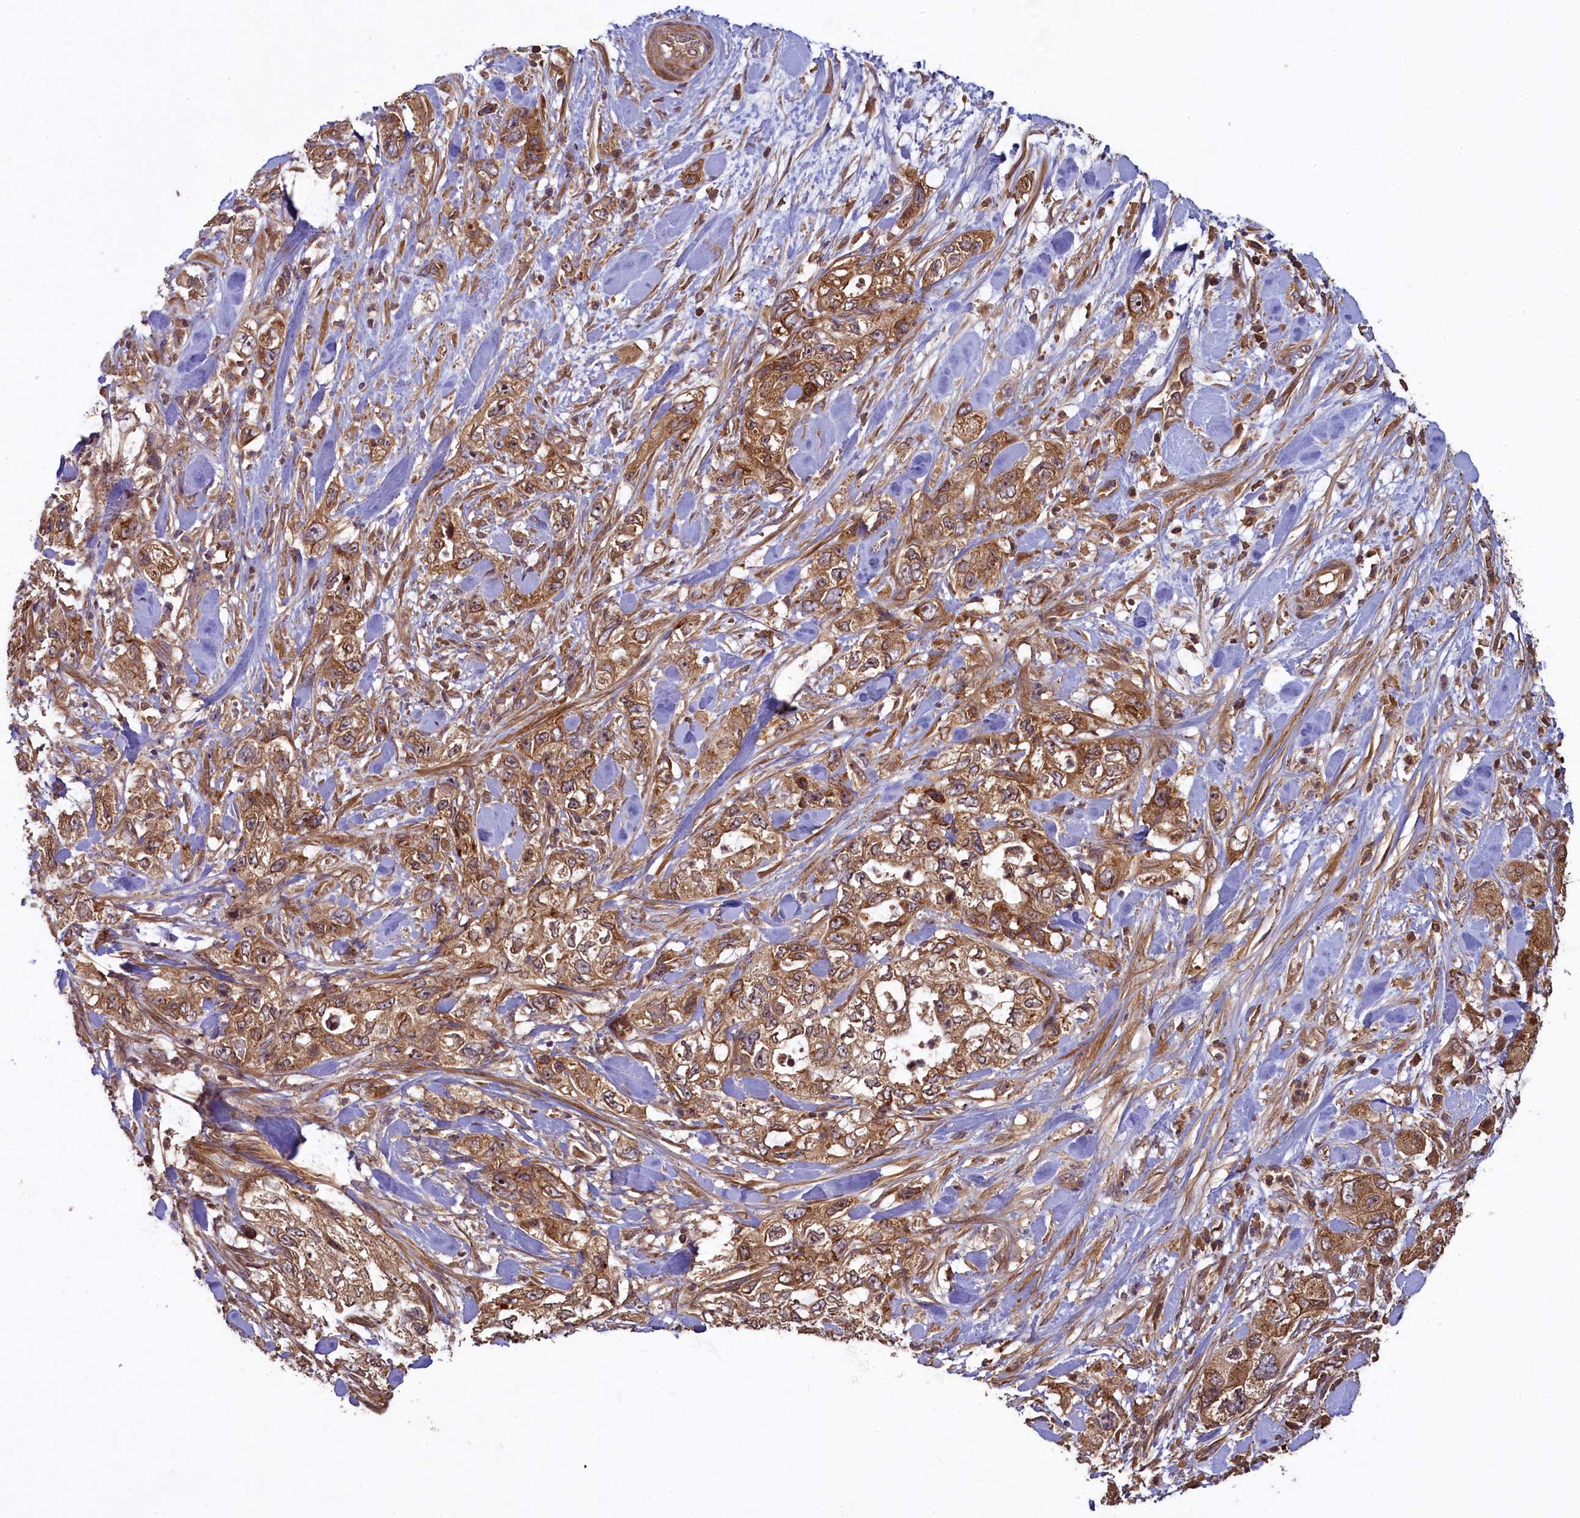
{"staining": {"intensity": "moderate", "quantity": ">75%", "location": "cytoplasmic/membranous"}, "tissue": "pancreatic cancer", "cell_type": "Tumor cells", "image_type": "cancer", "snomed": [{"axis": "morphology", "description": "Adenocarcinoma, NOS"}, {"axis": "topography", "description": "Pancreas"}], "caption": "Approximately >75% of tumor cells in human pancreatic cancer (adenocarcinoma) exhibit moderate cytoplasmic/membranous protein positivity as visualized by brown immunohistochemical staining.", "gene": "NUDT6", "patient": {"sex": "female", "age": 73}}